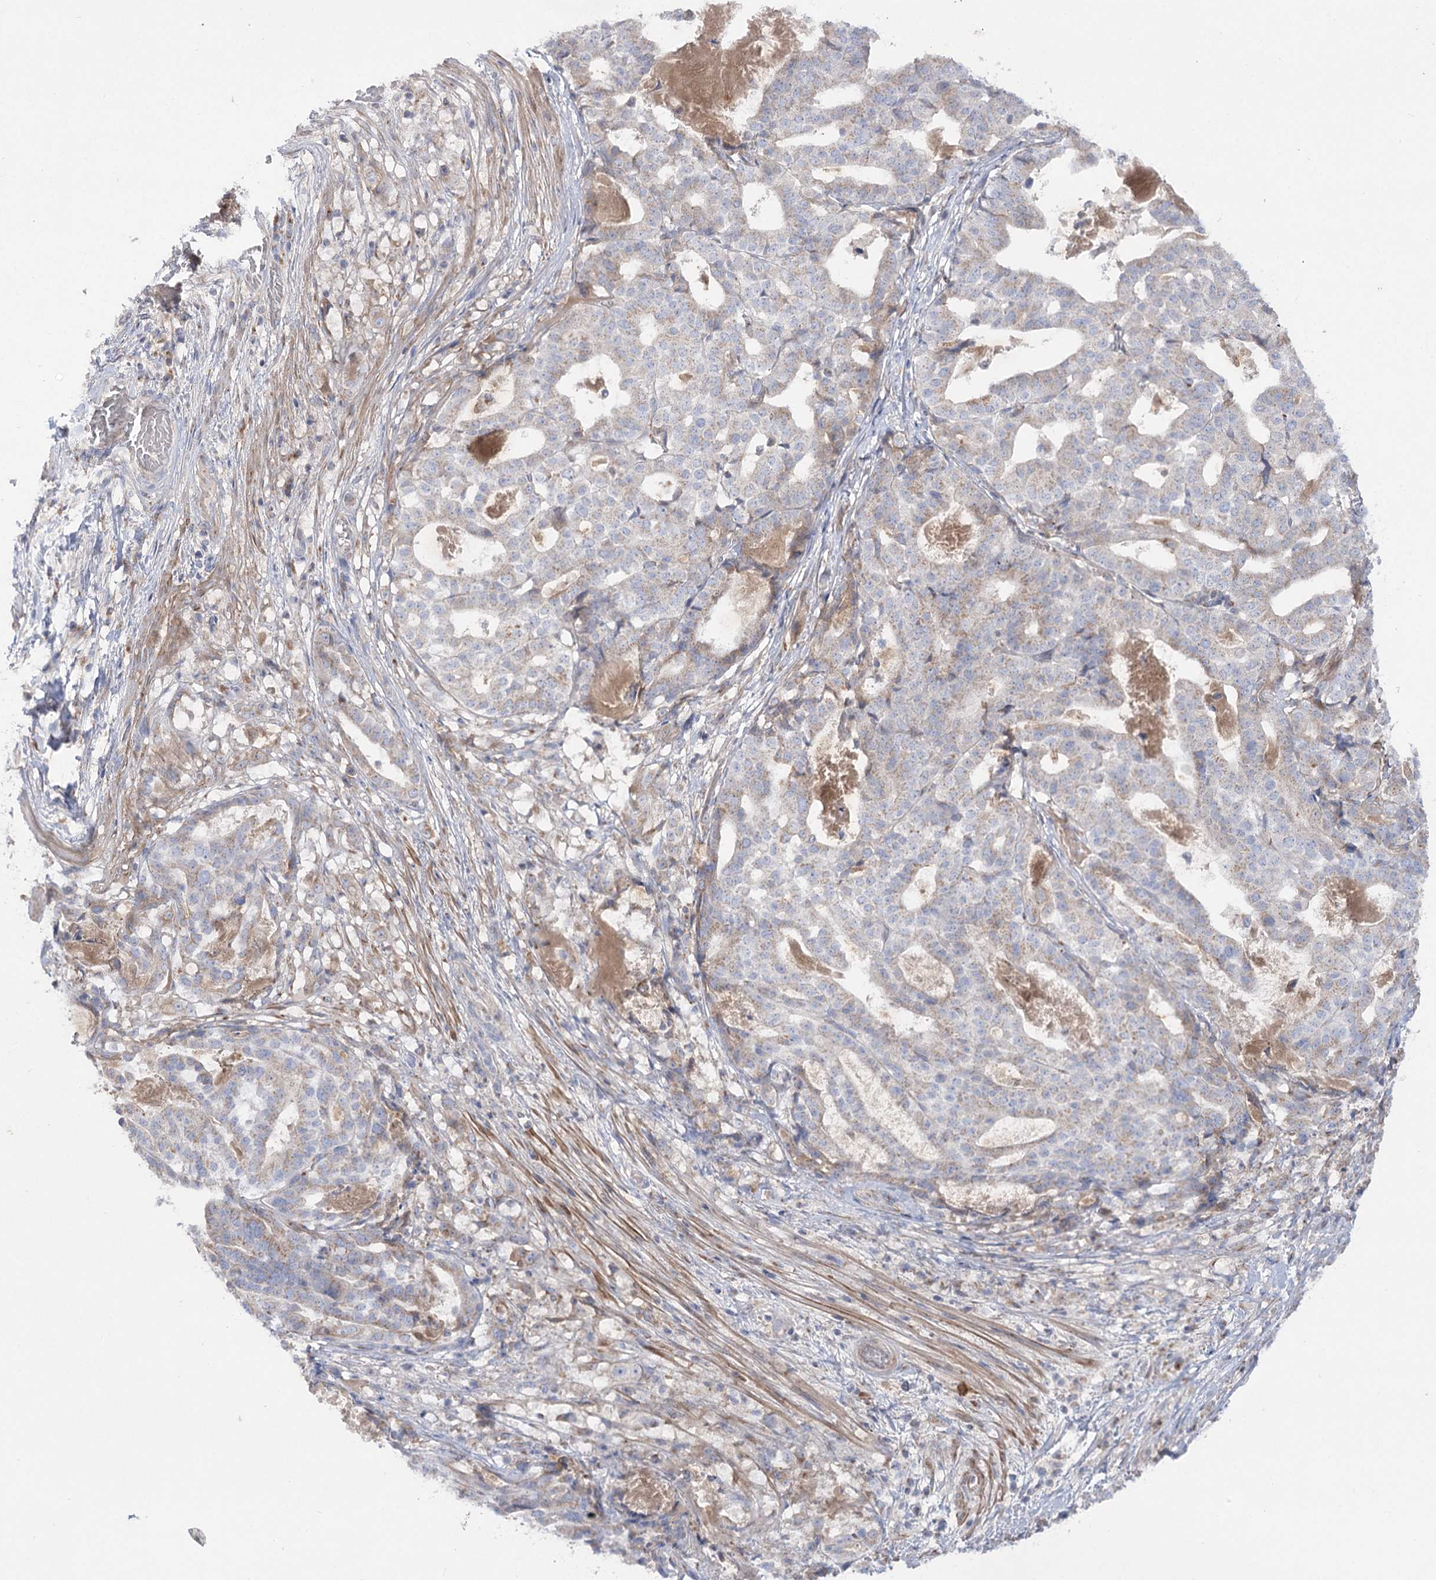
{"staining": {"intensity": "weak", "quantity": "<25%", "location": "cytoplasmic/membranous"}, "tissue": "stomach cancer", "cell_type": "Tumor cells", "image_type": "cancer", "snomed": [{"axis": "morphology", "description": "Adenocarcinoma, NOS"}, {"axis": "topography", "description": "Stomach"}], "caption": "There is no significant positivity in tumor cells of stomach cancer (adenocarcinoma).", "gene": "GBF1", "patient": {"sex": "male", "age": 48}}